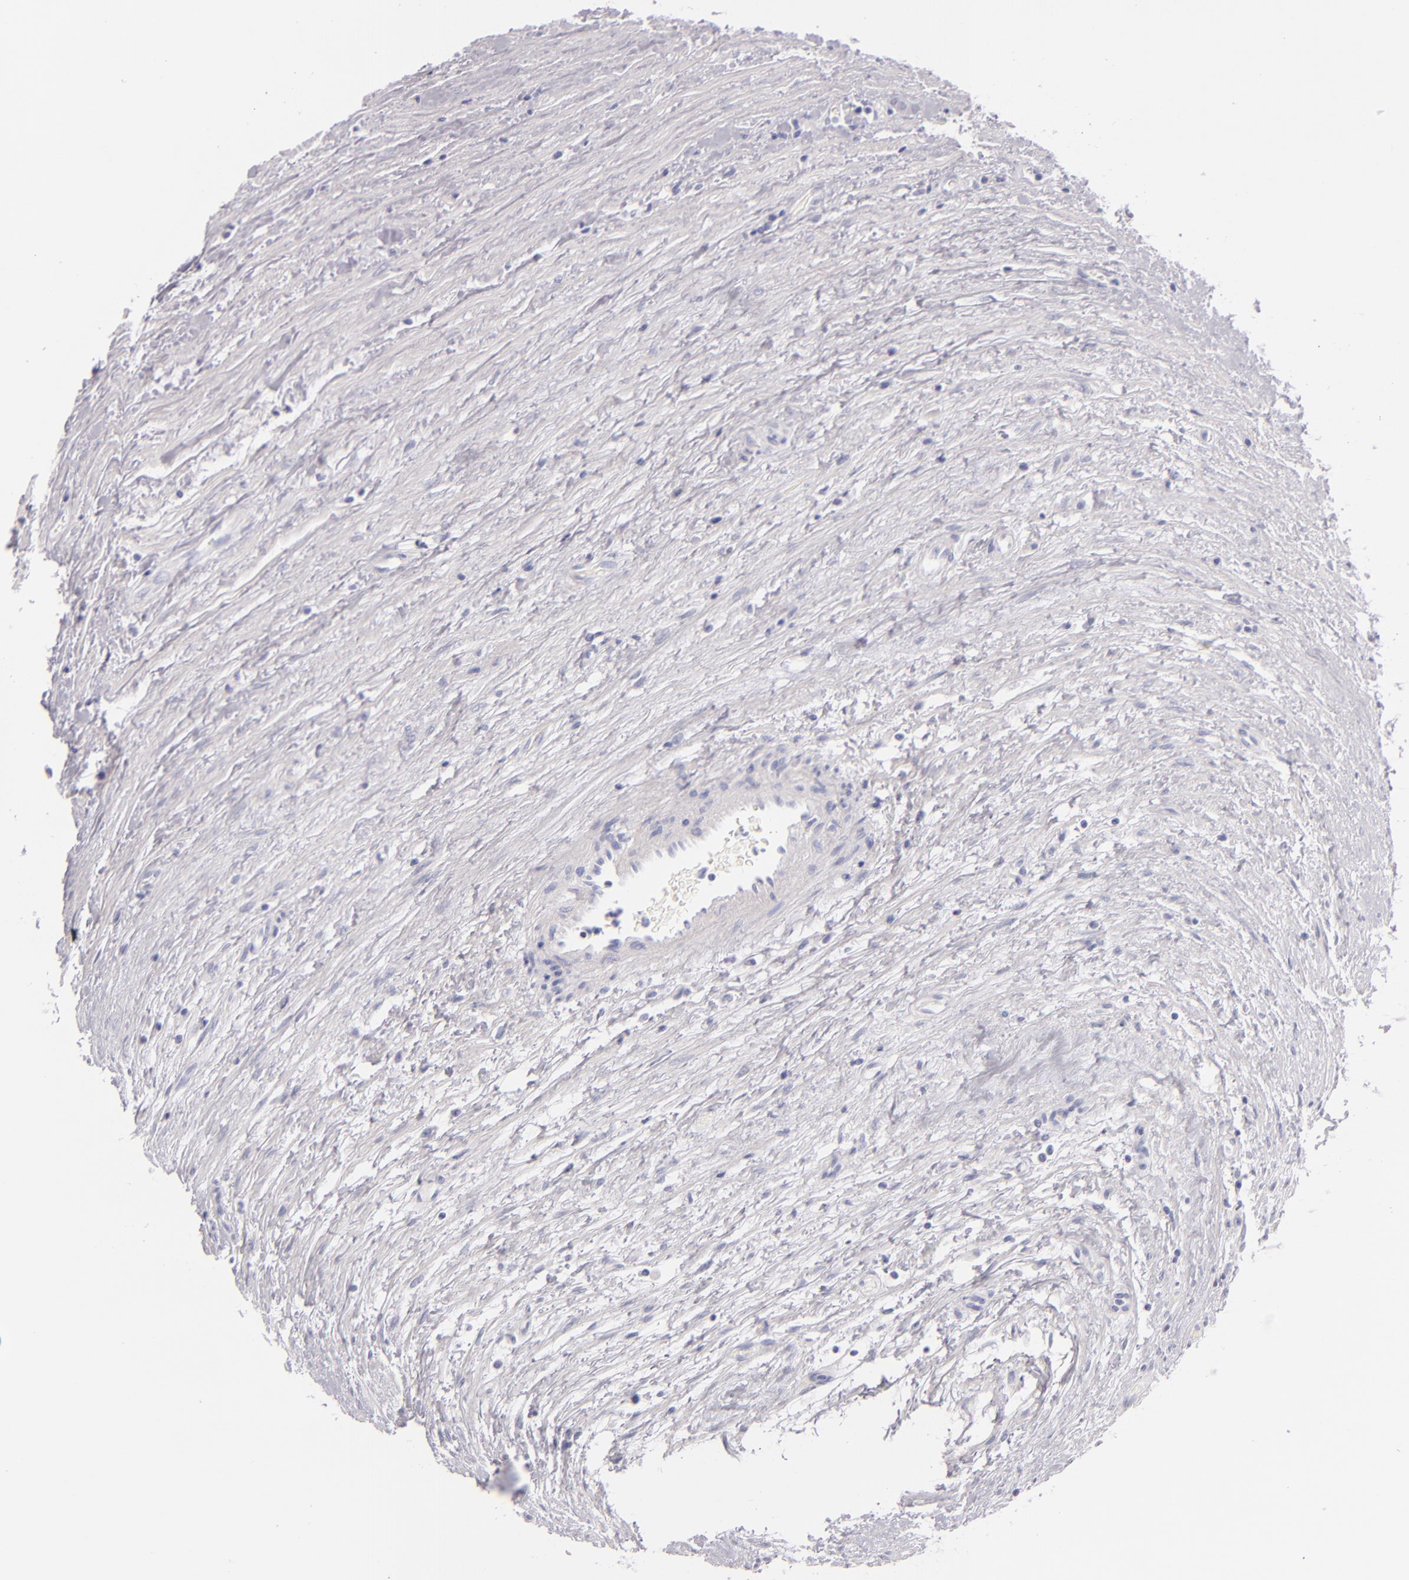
{"staining": {"intensity": "negative", "quantity": "none", "location": "none"}, "tissue": "testis cancer", "cell_type": "Tumor cells", "image_type": "cancer", "snomed": [{"axis": "morphology", "description": "Seminoma, NOS"}, {"axis": "topography", "description": "Testis"}], "caption": "Image shows no protein expression in tumor cells of testis cancer (seminoma) tissue. The staining is performed using DAB brown chromogen with nuclei counter-stained in using hematoxylin.", "gene": "CD207", "patient": {"sex": "male", "age": 43}}